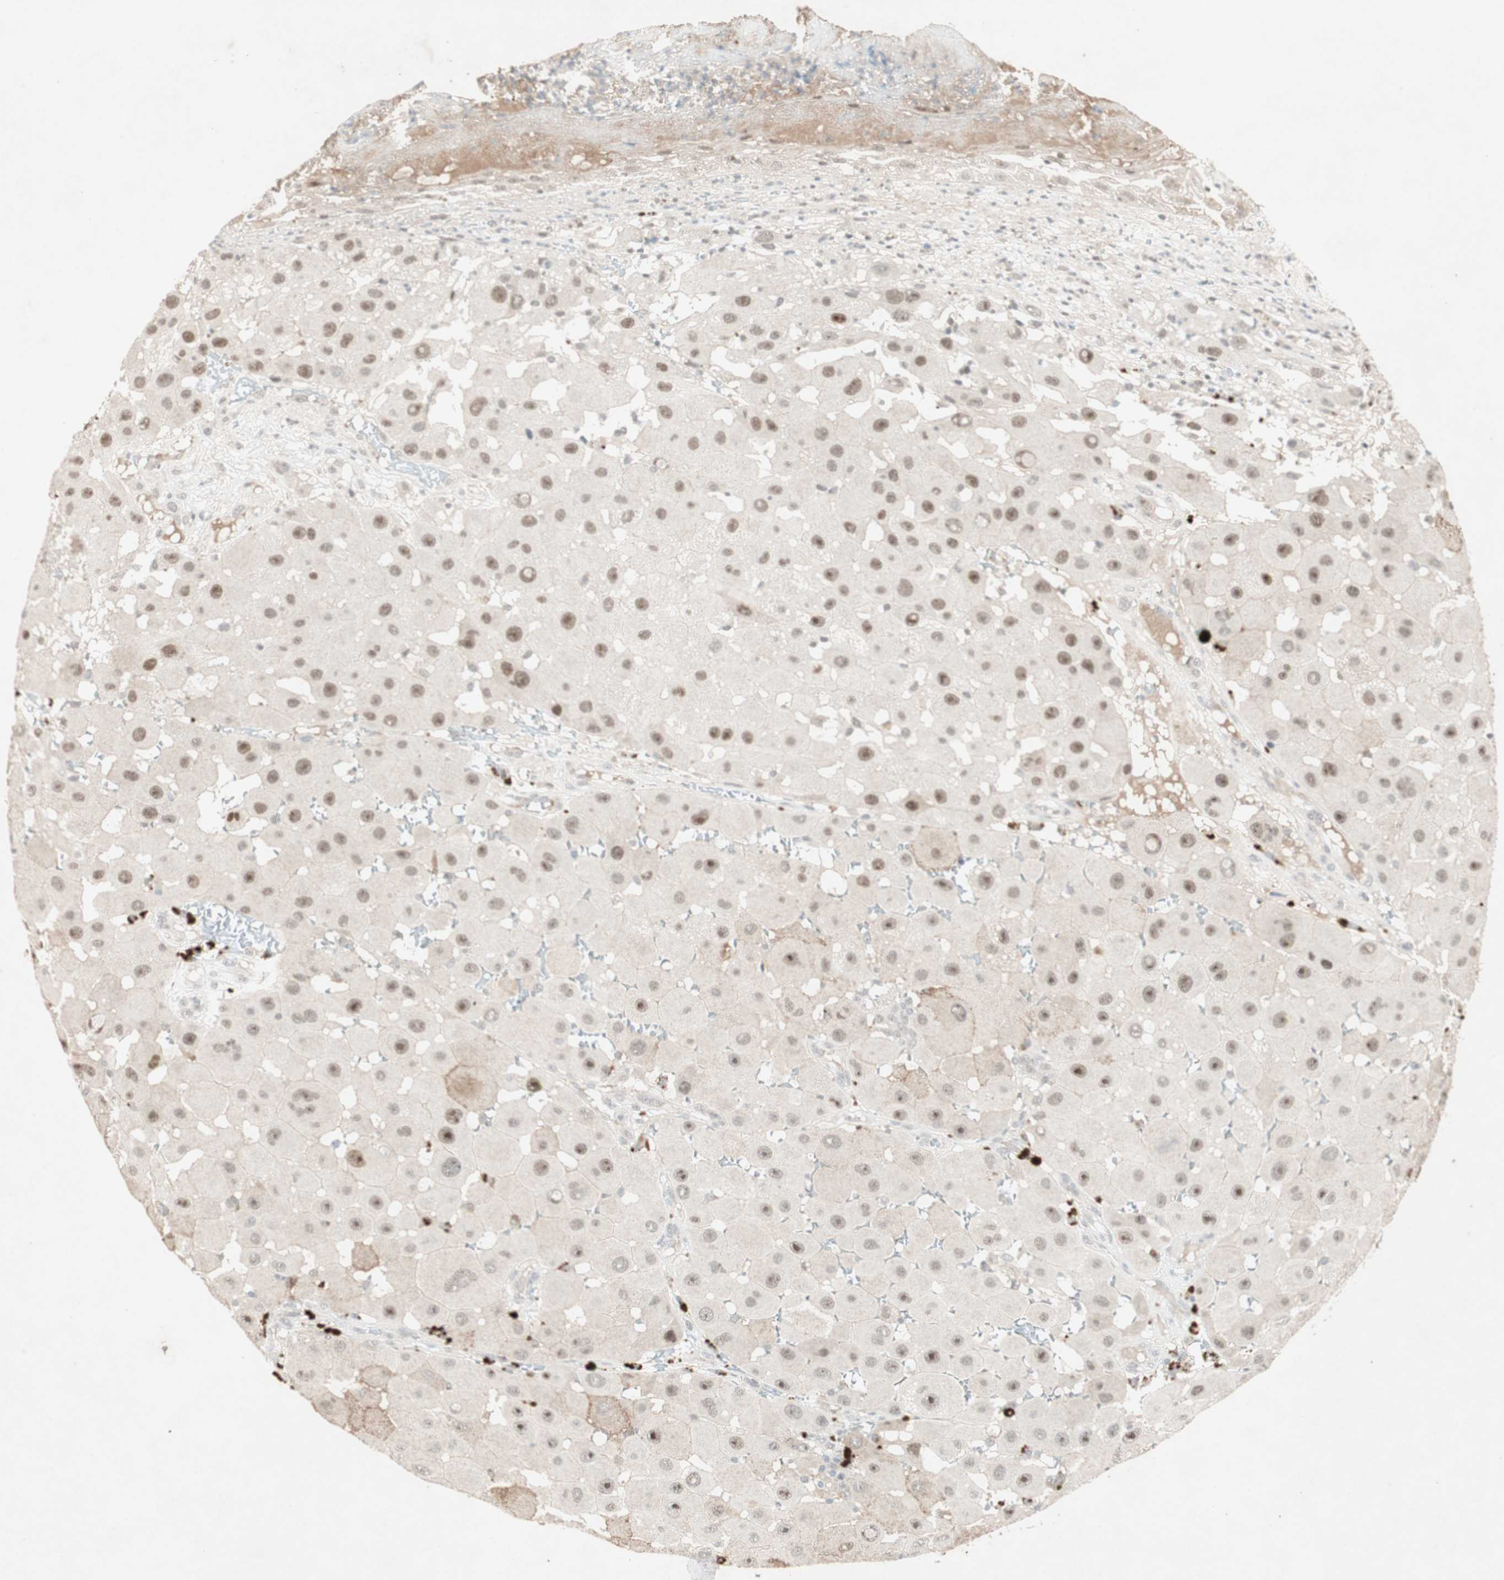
{"staining": {"intensity": "weak", "quantity": ">75%", "location": "nuclear"}, "tissue": "melanoma", "cell_type": "Tumor cells", "image_type": "cancer", "snomed": [{"axis": "morphology", "description": "Malignant melanoma, NOS"}, {"axis": "topography", "description": "Skin"}], "caption": "Protein expression analysis of malignant melanoma demonstrates weak nuclear expression in about >75% of tumor cells. The staining is performed using DAB brown chromogen to label protein expression. The nuclei are counter-stained blue using hematoxylin.", "gene": "RNGTT", "patient": {"sex": "female", "age": 81}}